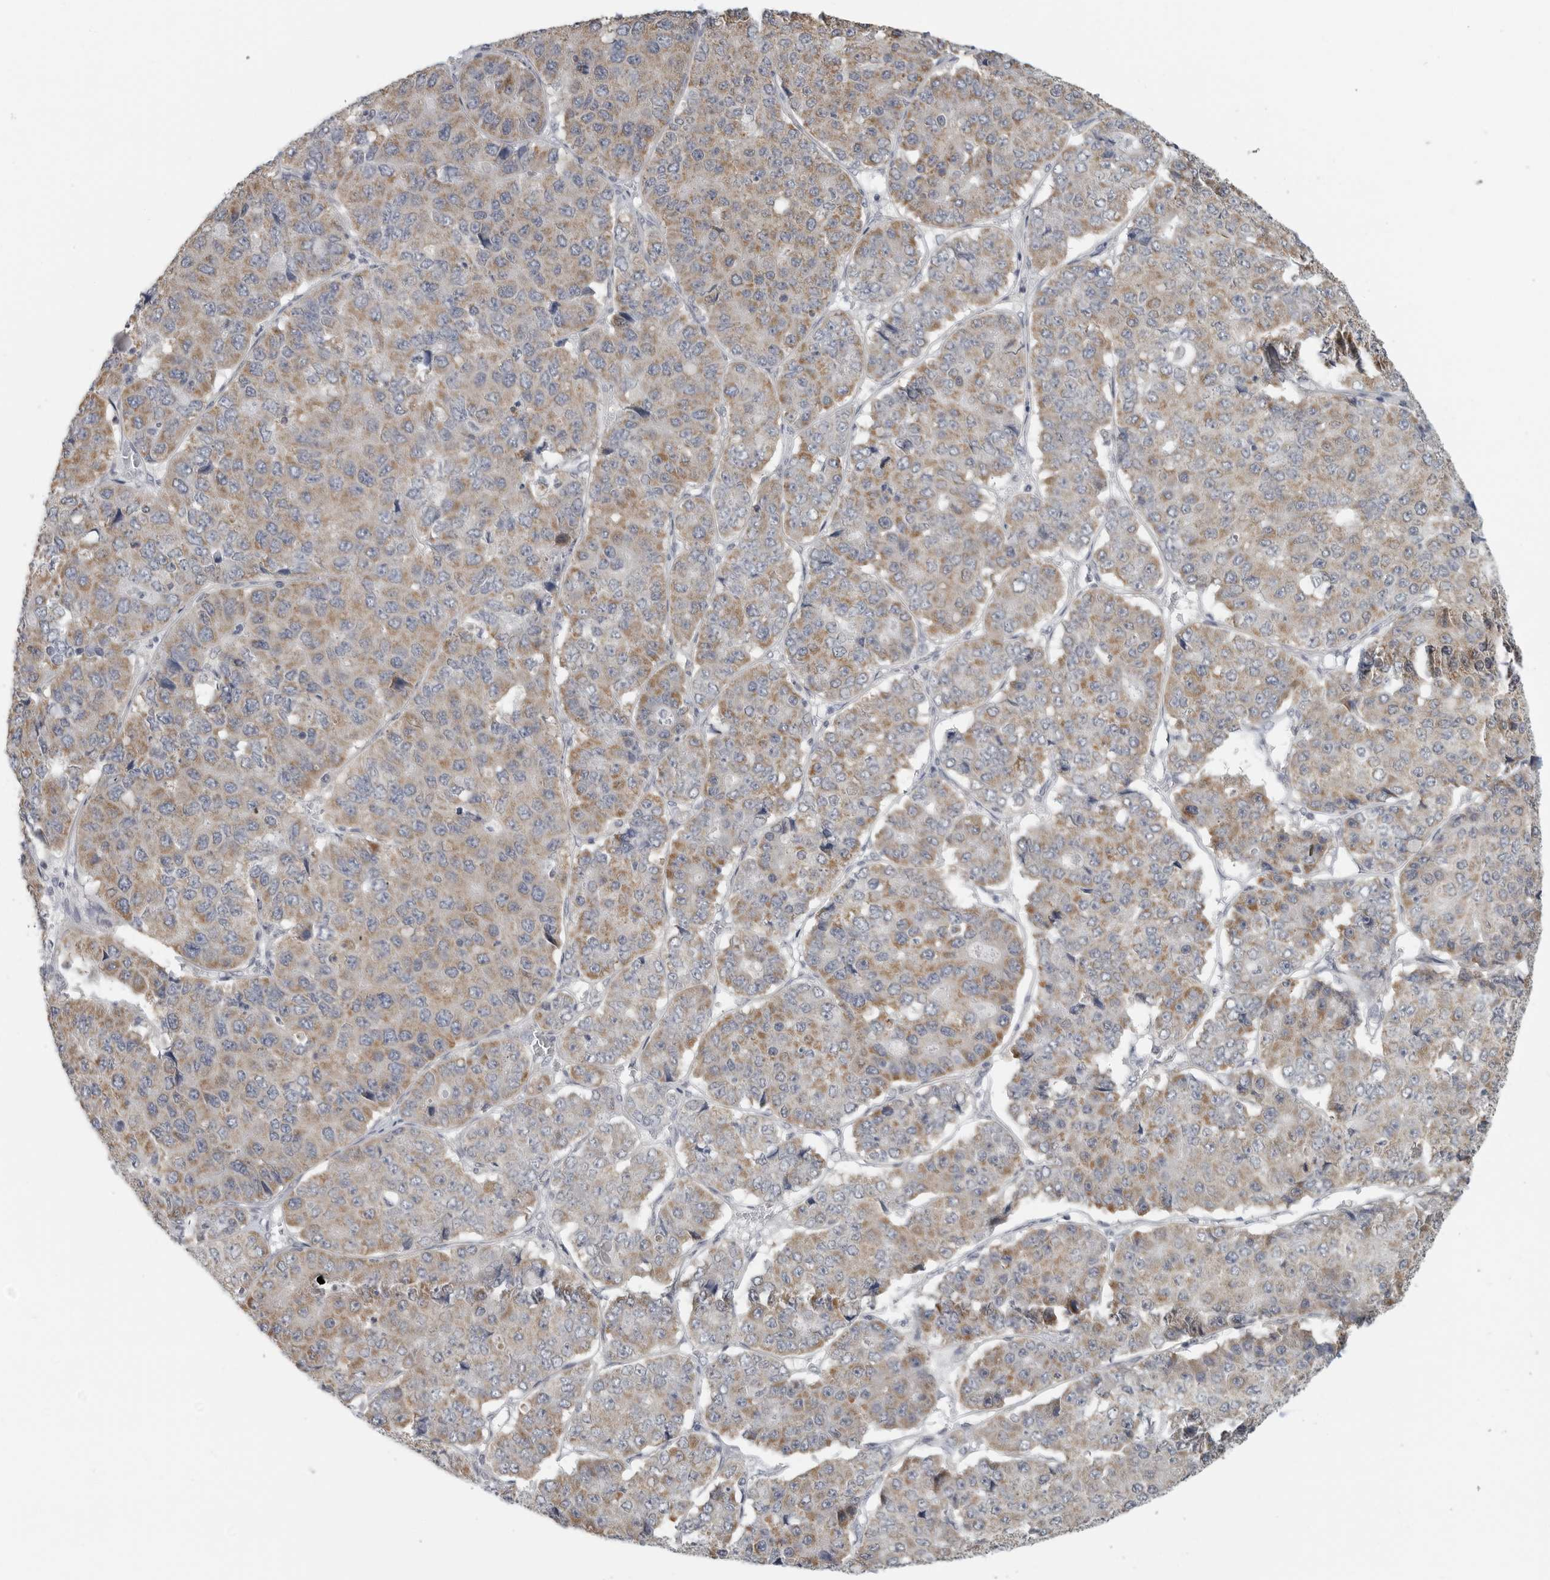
{"staining": {"intensity": "moderate", "quantity": "25%-75%", "location": "cytoplasmic/membranous"}, "tissue": "pancreatic cancer", "cell_type": "Tumor cells", "image_type": "cancer", "snomed": [{"axis": "morphology", "description": "Adenocarcinoma, NOS"}, {"axis": "topography", "description": "Pancreas"}], "caption": "This photomicrograph shows immunohistochemistry (IHC) staining of human pancreatic adenocarcinoma, with medium moderate cytoplasmic/membranous positivity in about 25%-75% of tumor cells.", "gene": "IL12RB2", "patient": {"sex": "male", "age": 50}}